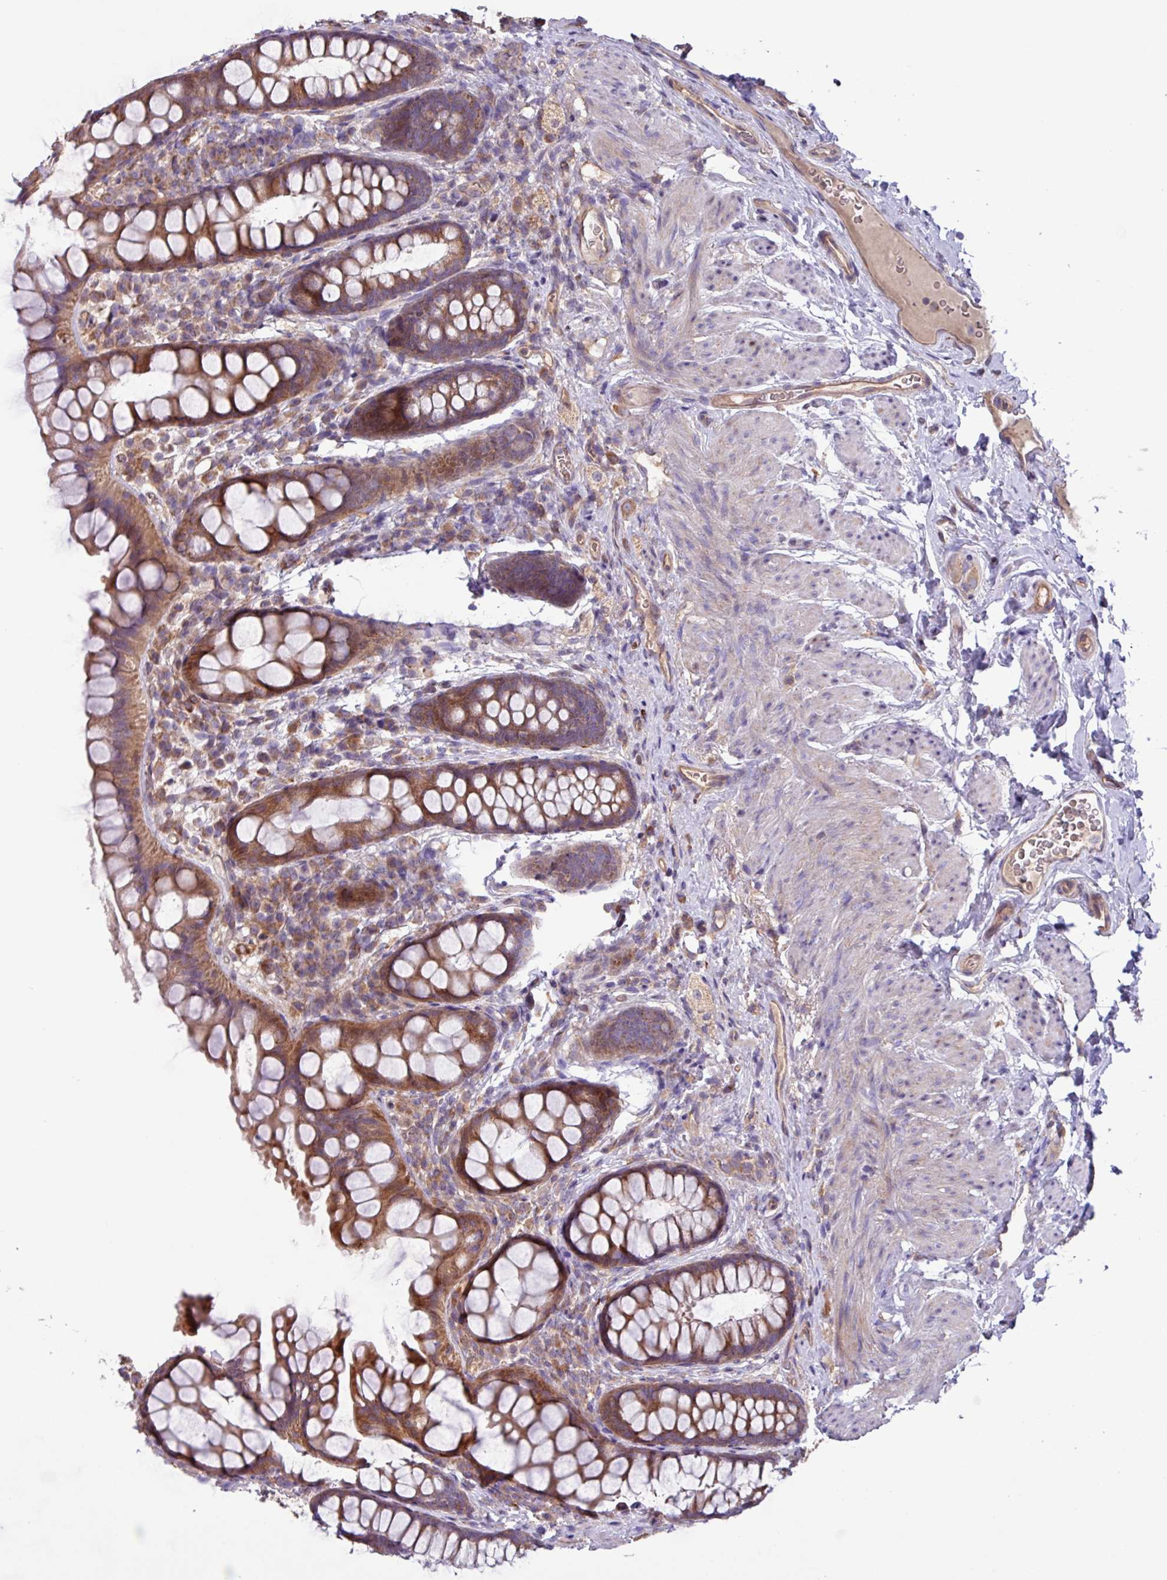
{"staining": {"intensity": "moderate", "quantity": ">75%", "location": "cytoplasmic/membranous"}, "tissue": "rectum", "cell_type": "Glandular cells", "image_type": "normal", "snomed": [{"axis": "morphology", "description": "Normal tissue, NOS"}, {"axis": "topography", "description": "Rectum"}, {"axis": "topography", "description": "Peripheral nerve tissue"}], "caption": "Immunohistochemistry of unremarkable human rectum displays medium levels of moderate cytoplasmic/membranous positivity in approximately >75% of glandular cells. (Brightfield microscopy of DAB IHC at high magnification).", "gene": "PTPRQ", "patient": {"sex": "female", "age": 69}}